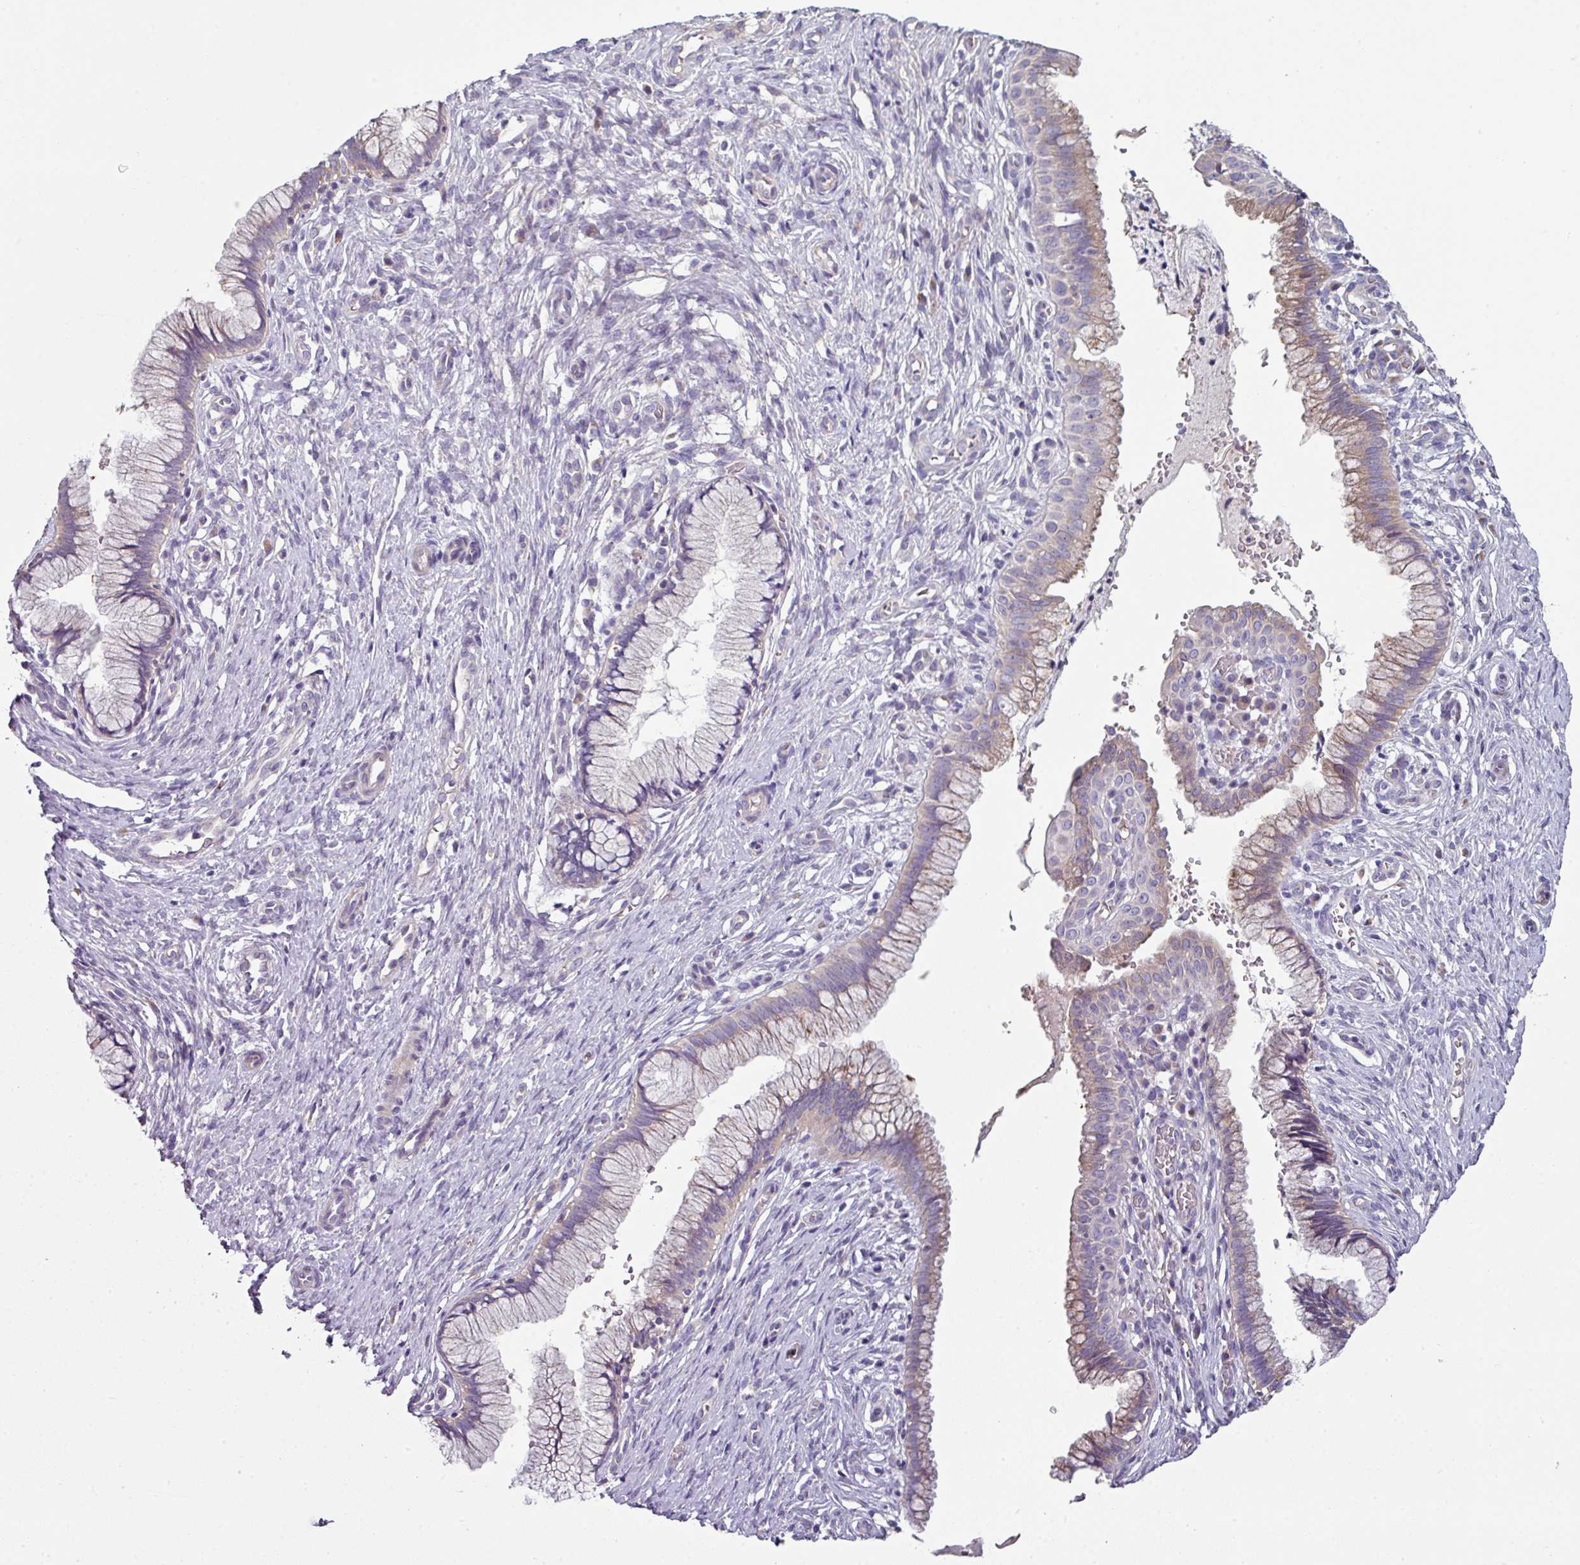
{"staining": {"intensity": "weak", "quantity": ">75%", "location": "cytoplasmic/membranous"}, "tissue": "cervix", "cell_type": "Glandular cells", "image_type": "normal", "snomed": [{"axis": "morphology", "description": "Normal tissue, NOS"}, {"axis": "topography", "description": "Cervix"}], "caption": "A brown stain highlights weak cytoplasmic/membranous staining of a protein in glandular cells of unremarkable cervix.", "gene": "LRRC9", "patient": {"sex": "female", "age": 36}}